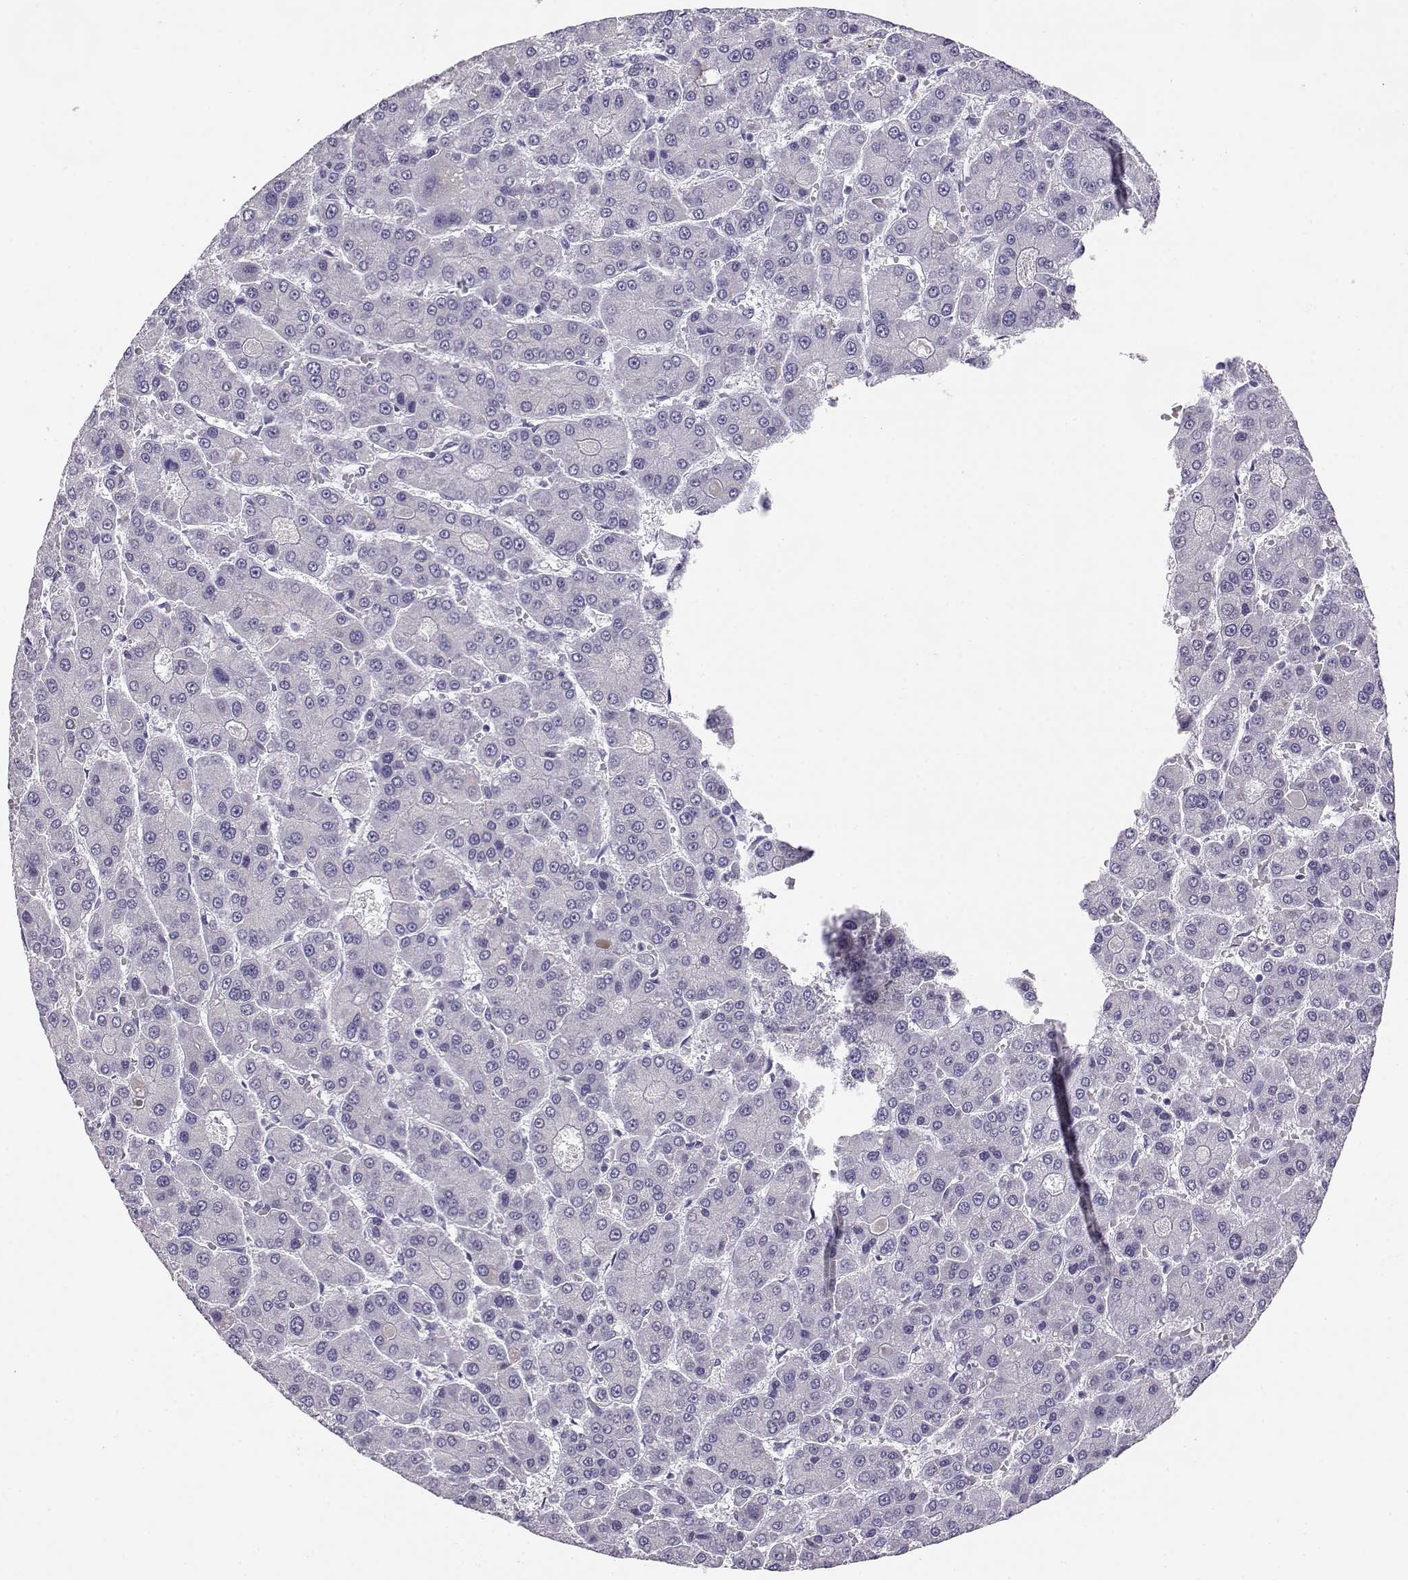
{"staining": {"intensity": "negative", "quantity": "none", "location": "none"}, "tissue": "liver cancer", "cell_type": "Tumor cells", "image_type": "cancer", "snomed": [{"axis": "morphology", "description": "Carcinoma, Hepatocellular, NOS"}, {"axis": "topography", "description": "Liver"}], "caption": "A photomicrograph of human liver cancer is negative for staining in tumor cells.", "gene": "ENDOU", "patient": {"sex": "male", "age": 70}}